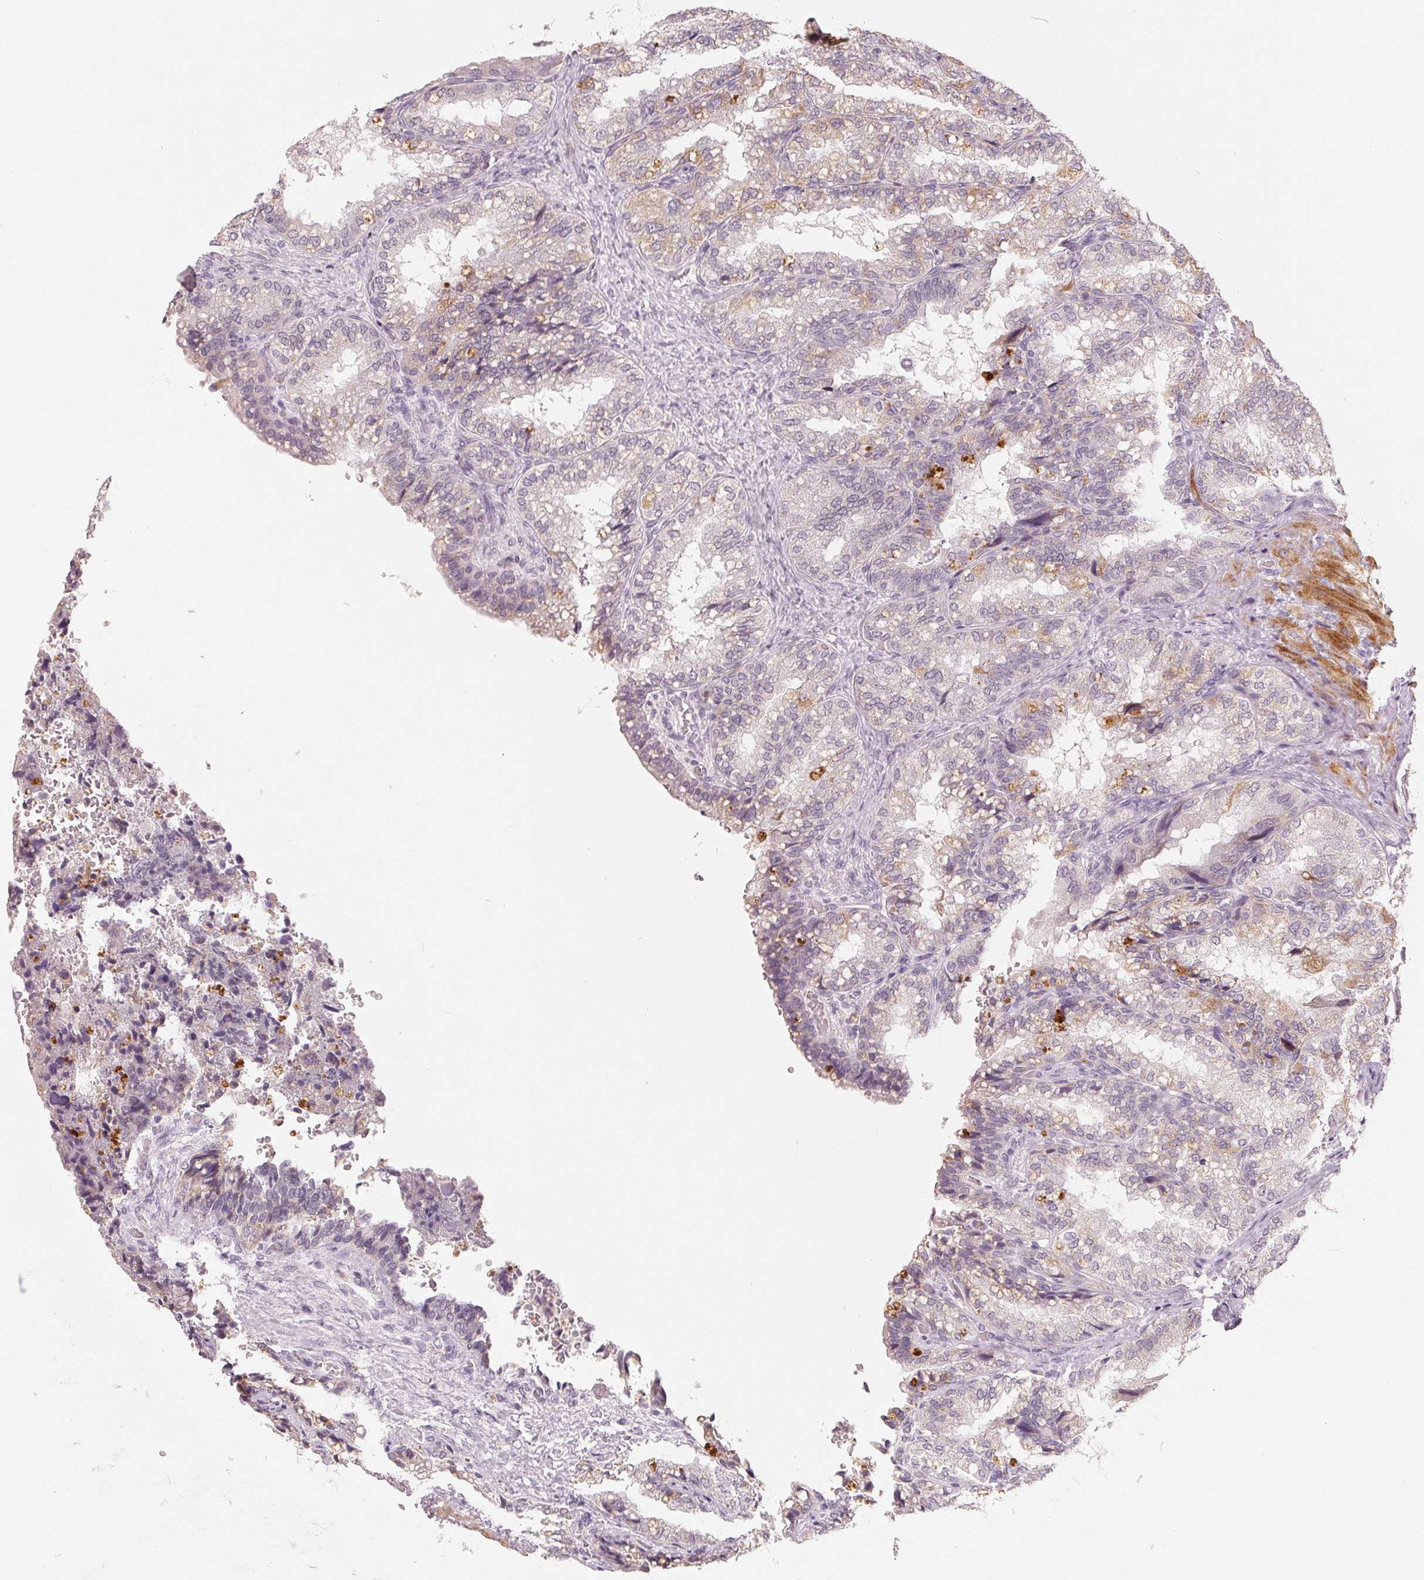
{"staining": {"intensity": "weak", "quantity": "25%-75%", "location": "cytoplasmic/membranous"}, "tissue": "seminal vesicle", "cell_type": "Glandular cells", "image_type": "normal", "snomed": [{"axis": "morphology", "description": "Normal tissue, NOS"}, {"axis": "topography", "description": "Seminal veicle"}], "caption": "High-magnification brightfield microscopy of unremarkable seminal vesicle stained with DAB (brown) and counterstained with hematoxylin (blue). glandular cells exhibit weak cytoplasmic/membranous staining is identified in about25%-75% of cells.", "gene": "GHITM", "patient": {"sex": "male", "age": 57}}